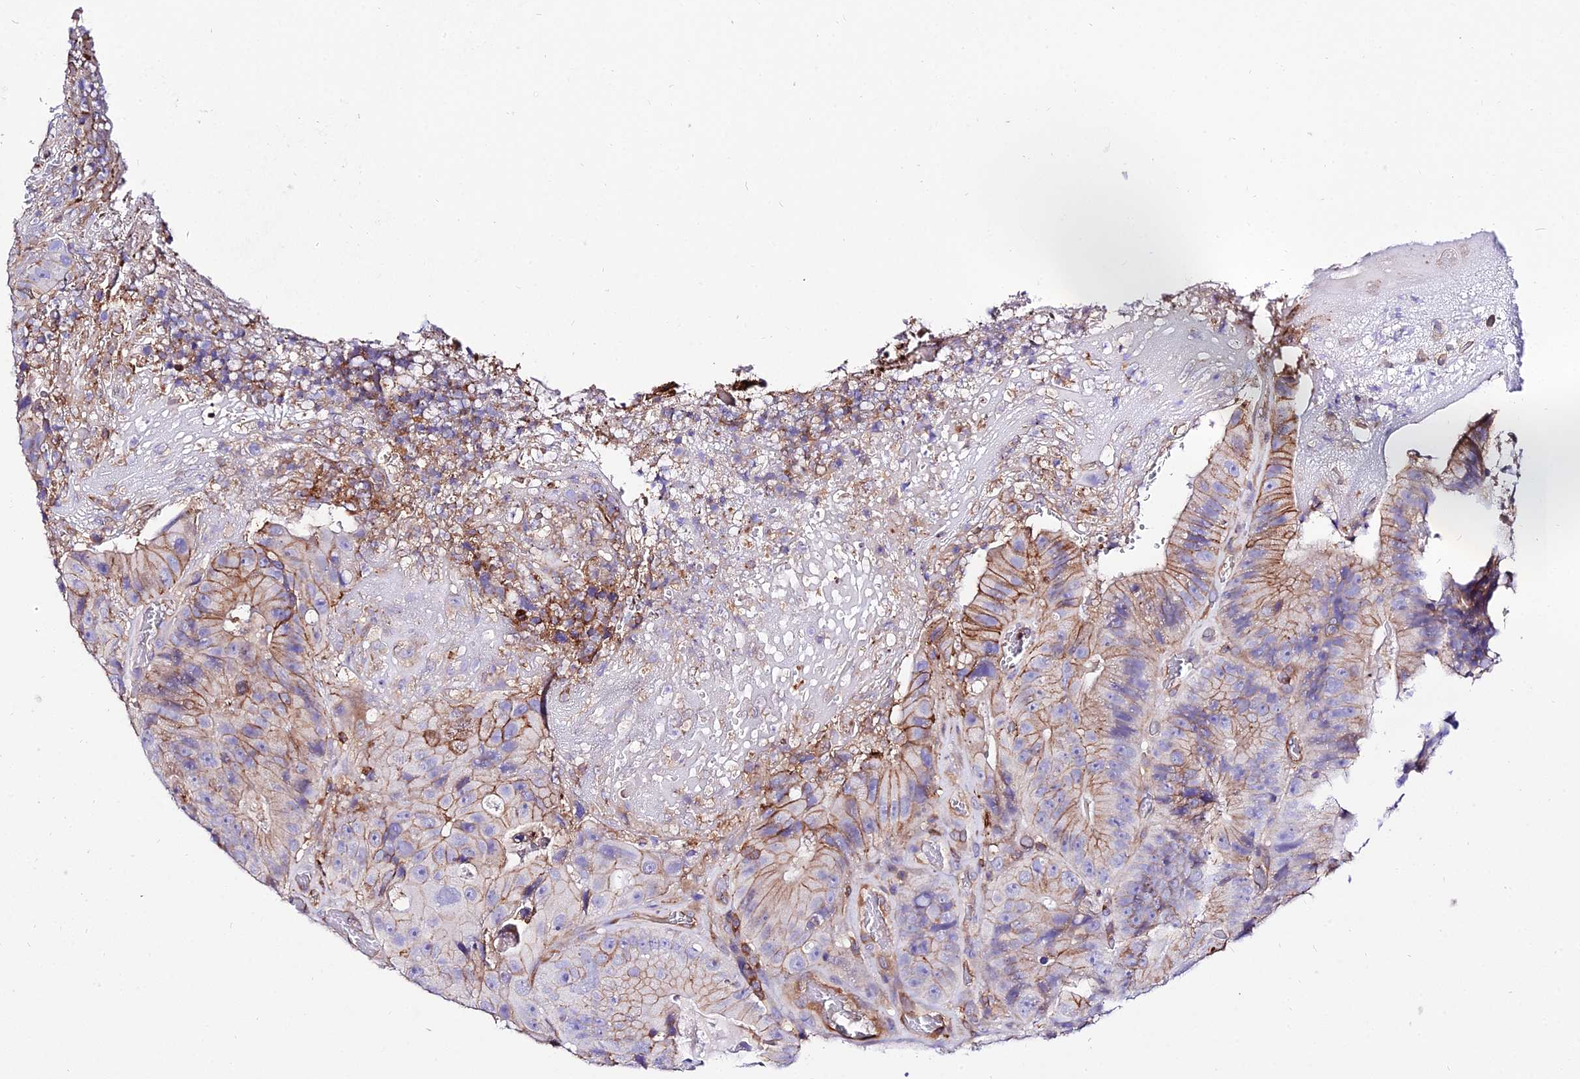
{"staining": {"intensity": "moderate", "quantity": ">75%", "location": "cytoplasmic/membranous"}, "tissue": "colorectal cancer", "cell_type": "Tumor cells", "image_type": "cancer", "snomed": [{"axis": "morphology", "description": "Adenocarcinoma, NOS"}, {"axis": "topography", "description": "Colon"}], "caption": "Immunohistochemistry (IHC) (DAB) staining of human colorectal cancer (adenocarcinoma) exhibits moderate cytoplasmic/membranous protein positivity in approximately >75% of tumor cells.", "gene": "CSRP1", "patient": {"sex": "female", "age": 86}}